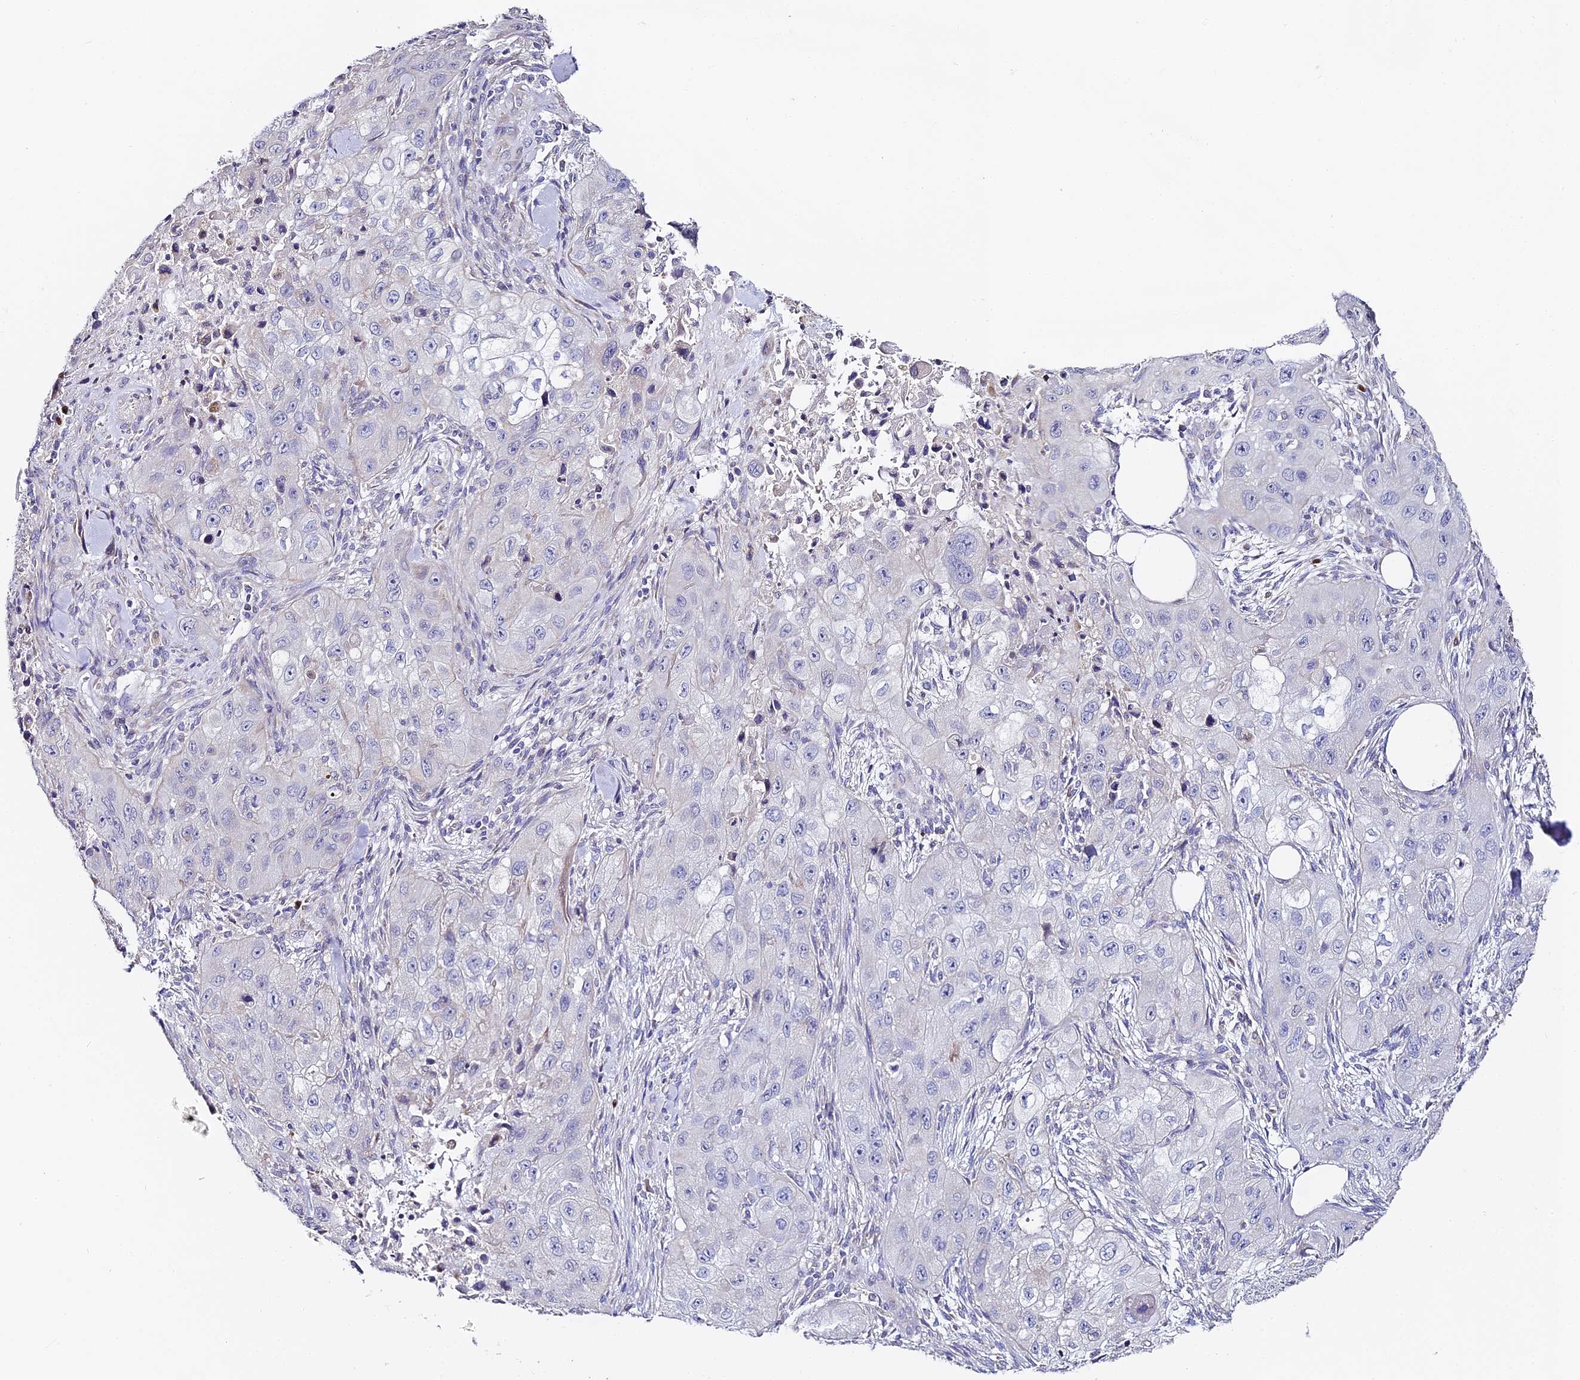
{"staining": {"intensity": "negative", "quantity": "none", "location": "none"}, "tissue": "skin cancer", "cell_type": "Tumor cells", "image_type": "cancer", "snomed": [{"axis": "morphology", "description": "Squamous cell carcinoma, NOS"}, {"axis": "topography", "description": "Skin"}, {"axis": "topography", "description": "Subcutis"}], "caption": "IHC photomicrograph of skin squamous cell carcinoma stained for a protein (brown), which displays no staining in tumor cells.", "gene": "SERP1", "patient": {"sex": "male", "age": 73}}